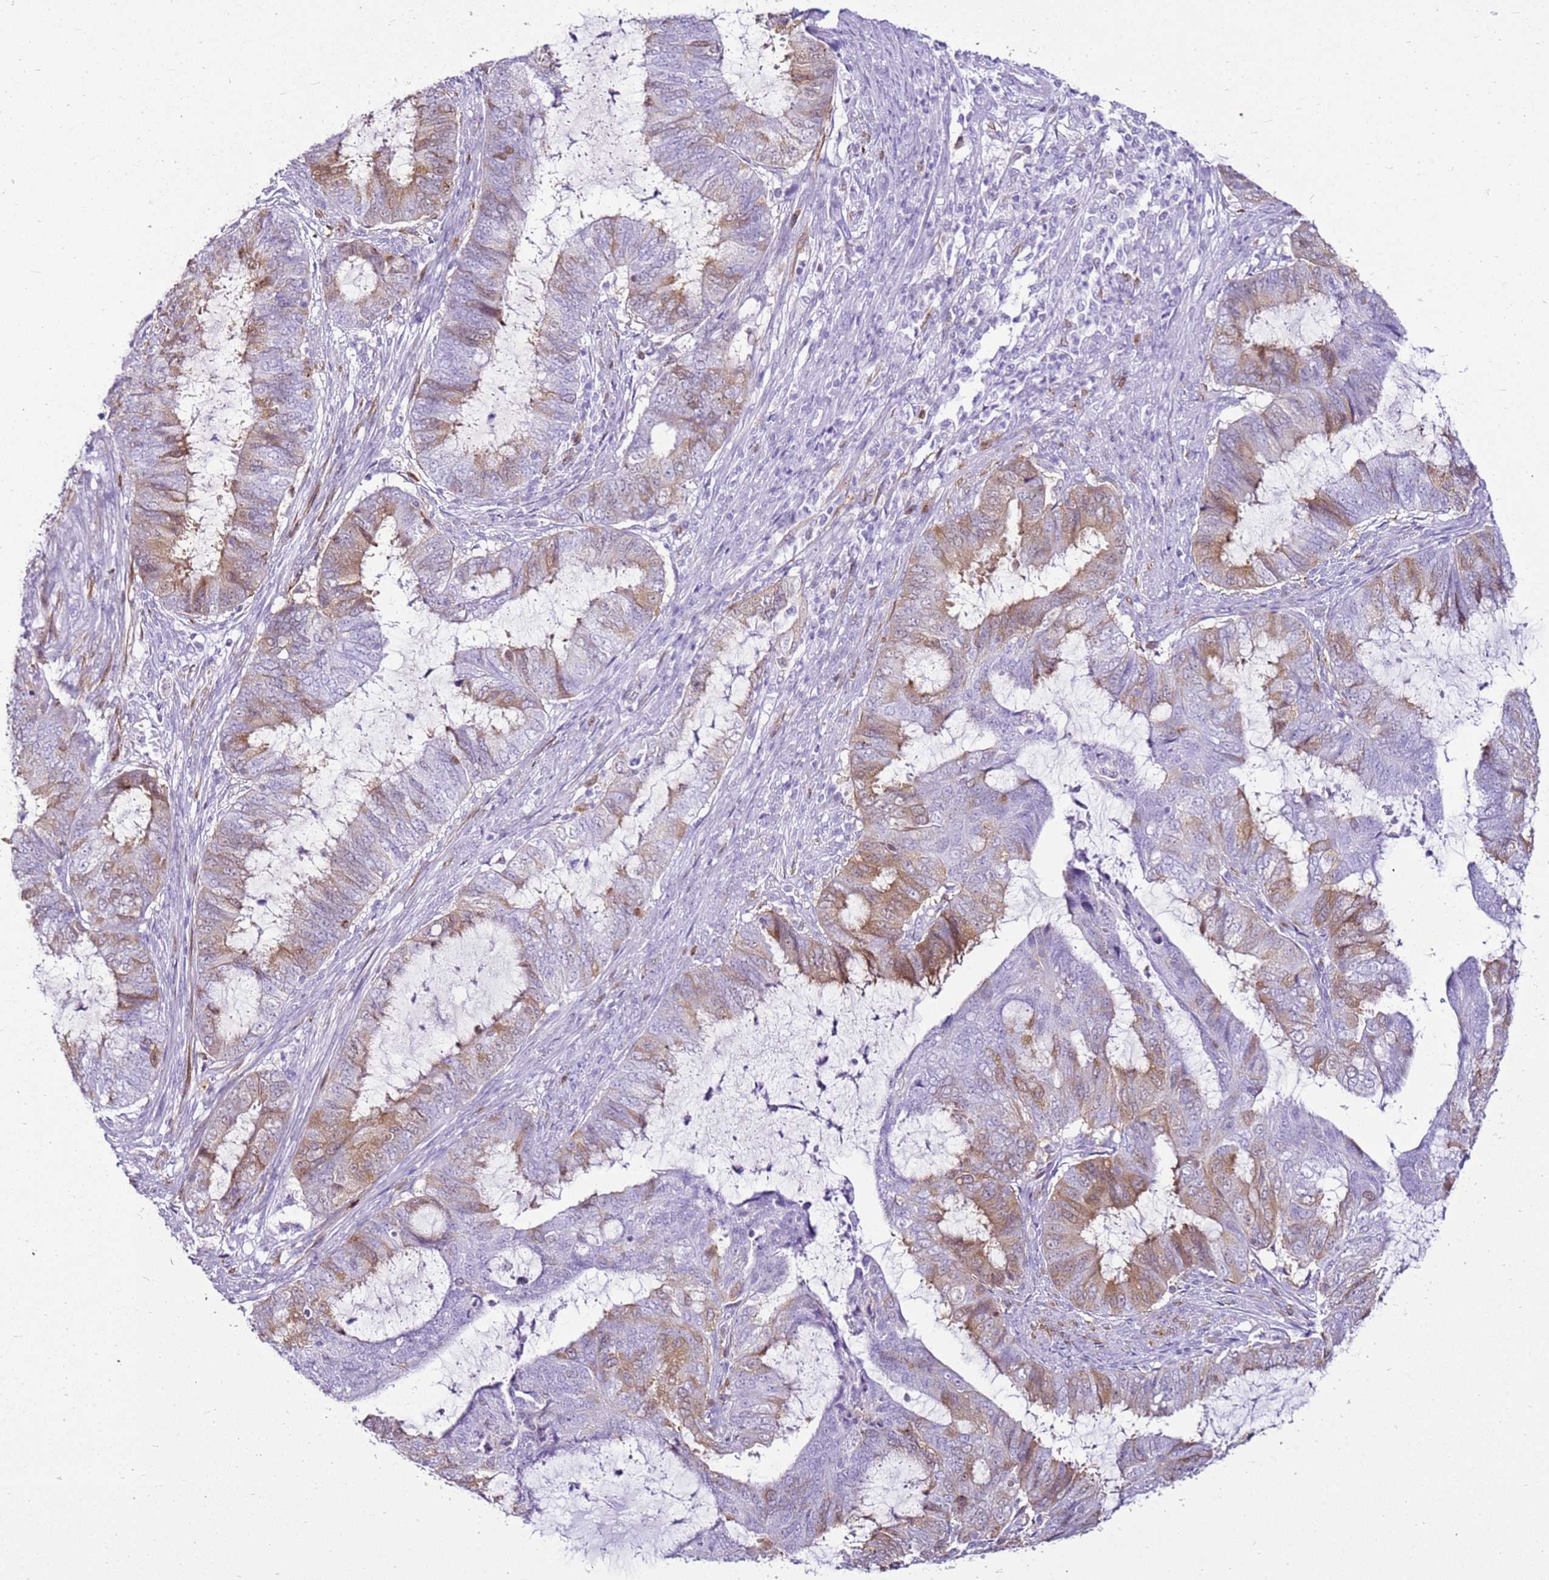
{"staining": {"intensity": "moderate", "quantity": "<25%", "location": "cytoplasmic/membranous"}, "tissue": "endometrial cancer", "cell_type": "Tumor cells", "image_type": "cancer", "snomed": [{"axis": "morphology", "description": "Adenocarcinoma, NOS"}, {"axis": "topography", "description": "Endometrium"}], "caption": "Immunohistochemistry (IHC) photomicrograph of endometrial cancer (adenocarcinoma) stained for a protein (brown), which displays low levels of moderate cytoplasmic/membranous positivity in approximately <25% of tumor cells.", "gene": "SPC25", "patient": {"sex": "female", "age": 51}}